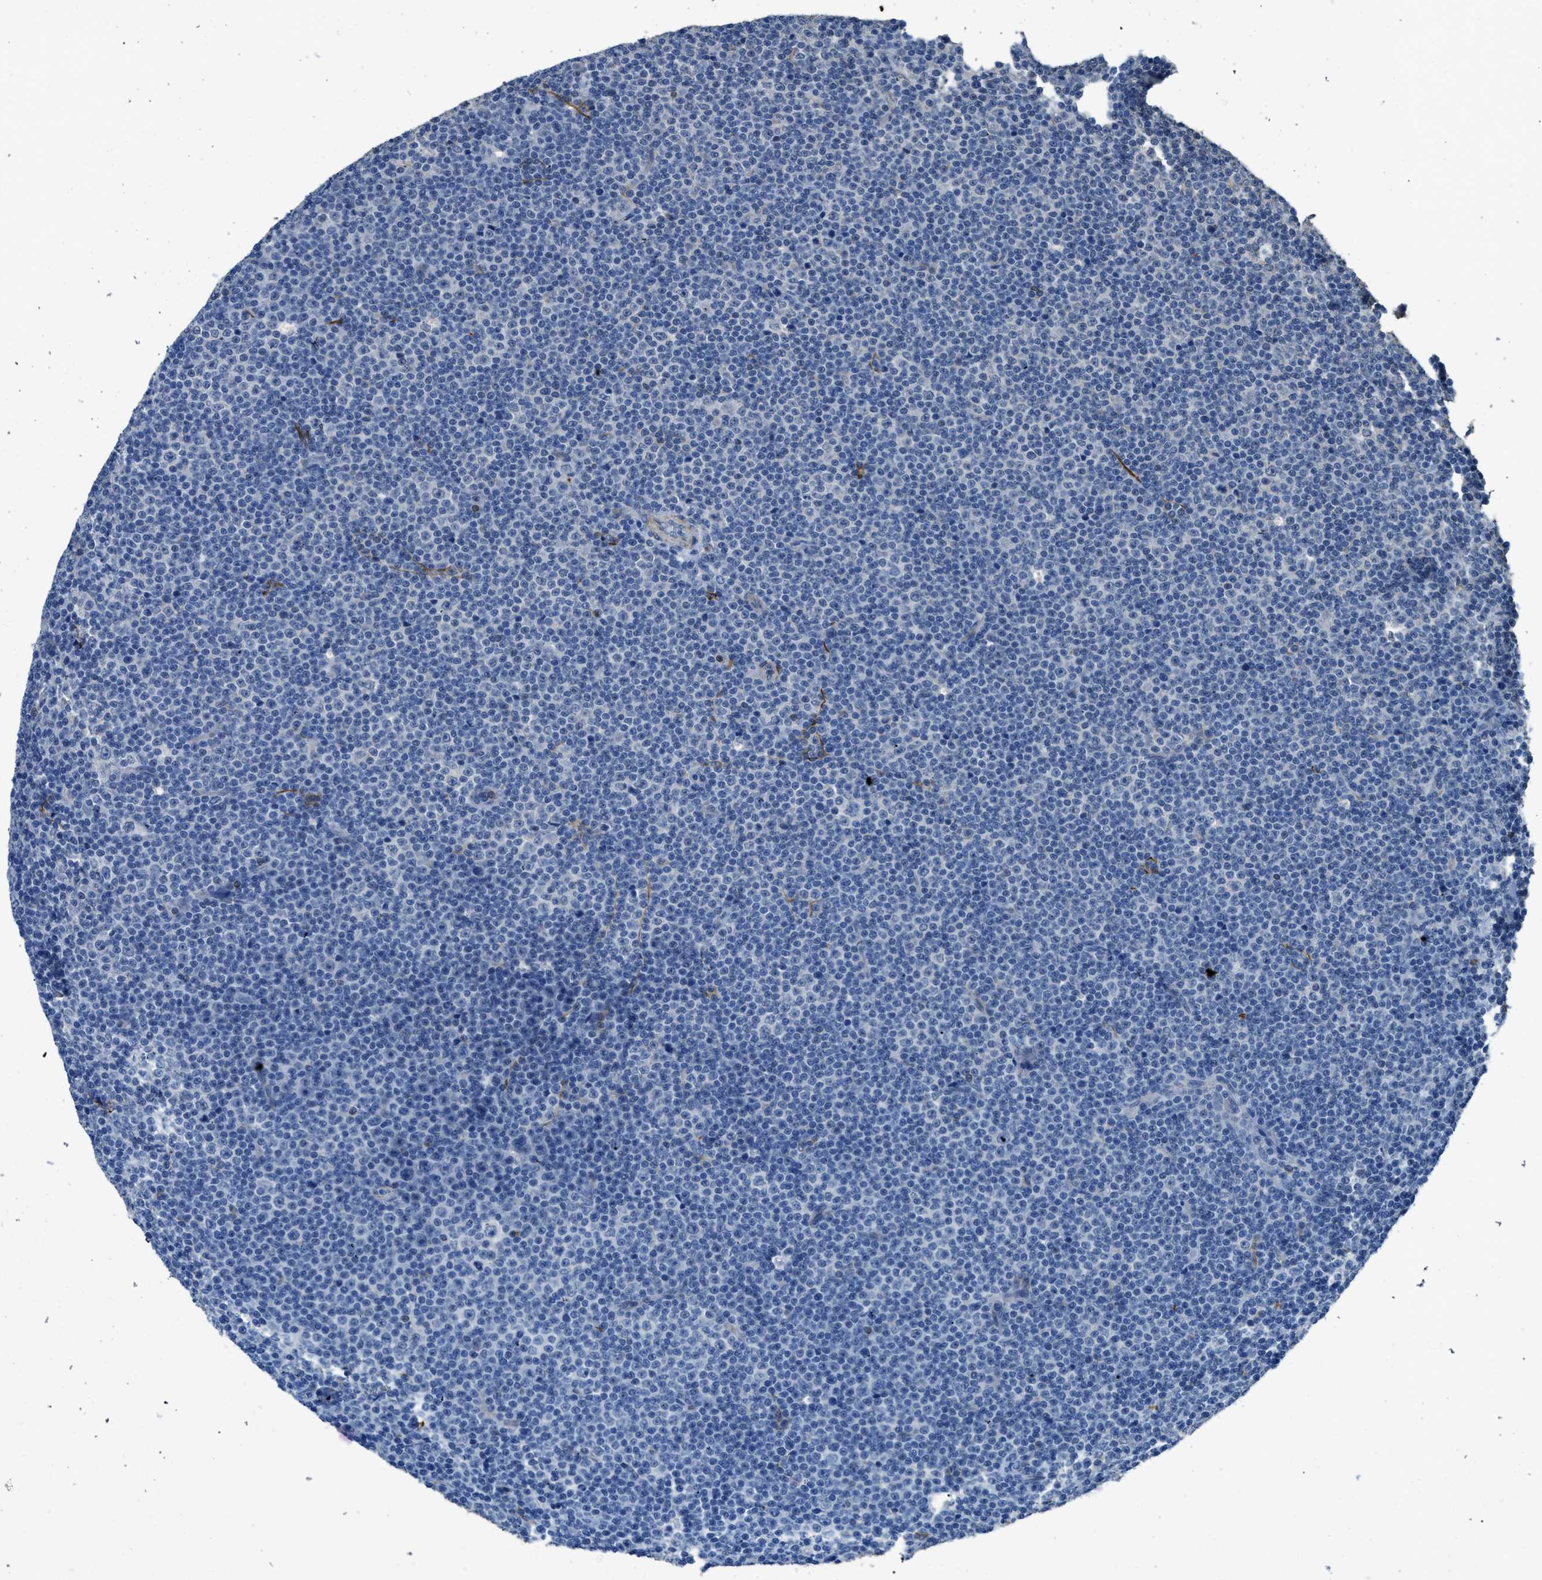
{"staining": {"intensity": "negative", "quantity": "none", "location": "none"}, "tissue": "lymphoma", "cell_type": "Tumor cells", "image_type": "cancer", "snomed": [{"axis": "morphology", "description": "Malignant lymphoma, non-Hodgkin's type, Low grade"}, {"axis": "topography", "description": "Lymph node"}], "caption": "Protein analysis of lymphoma reveals no significant expression in tumor cells.", "gene": "SYNM", "patient": {"sex": "female", "age": 67}}